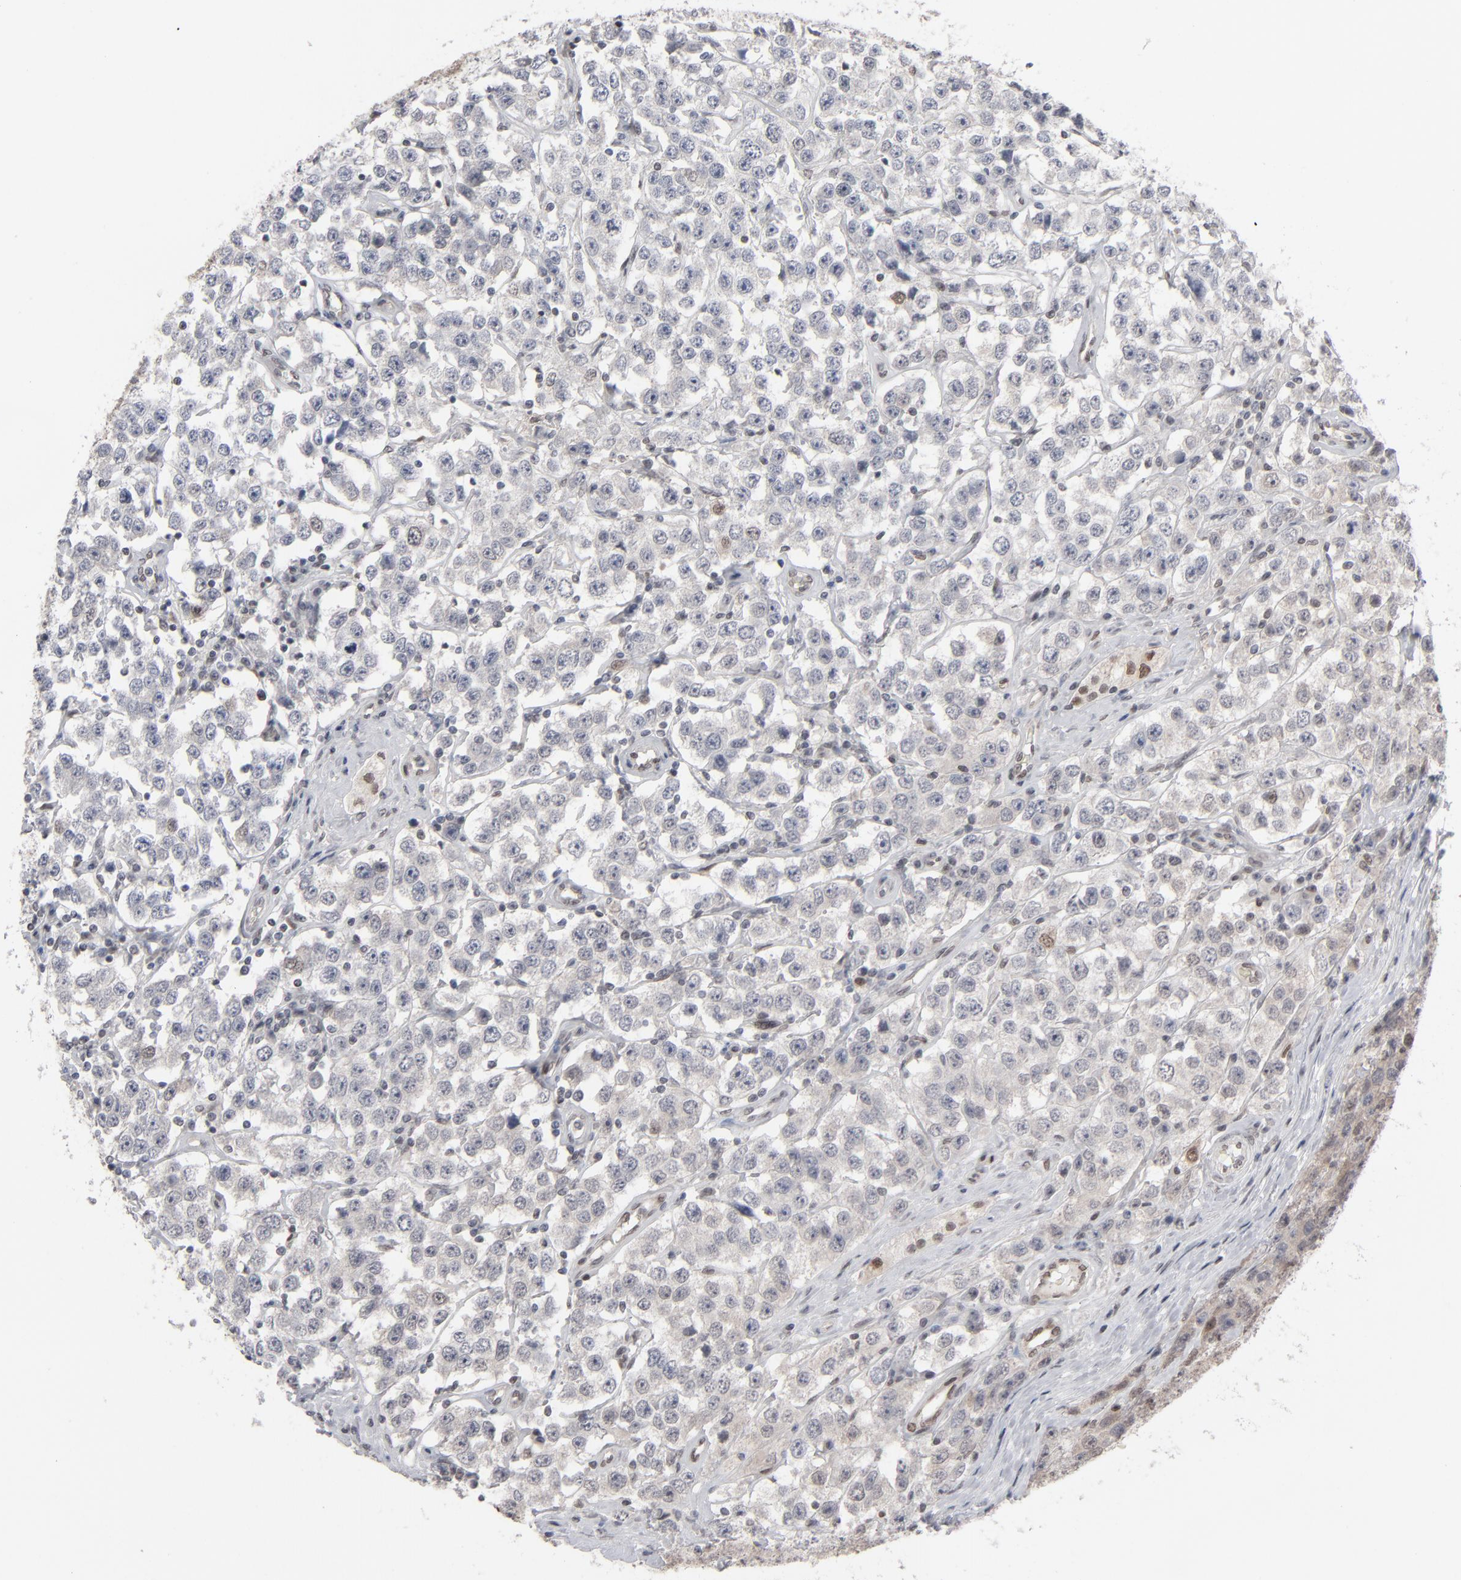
{"staining": {"intensity": "weak", "quantity": "<25%", "location": "cytoplasmic/membranous"}, "tissue": "testis cancer", "cell_type": "Tumor cells", "image_type": "cancer", "snomed": [{"axis": "morphology", "description": "Seminoma, NOS"}, {"axis": "topography", "description": "Testis"}], "caption": "Testis cancer was stained to show a protein in brown. There is no significant staining in tumor cells.", "gene": "IRF9", "patient": {"sex": "male", "age": 52}}